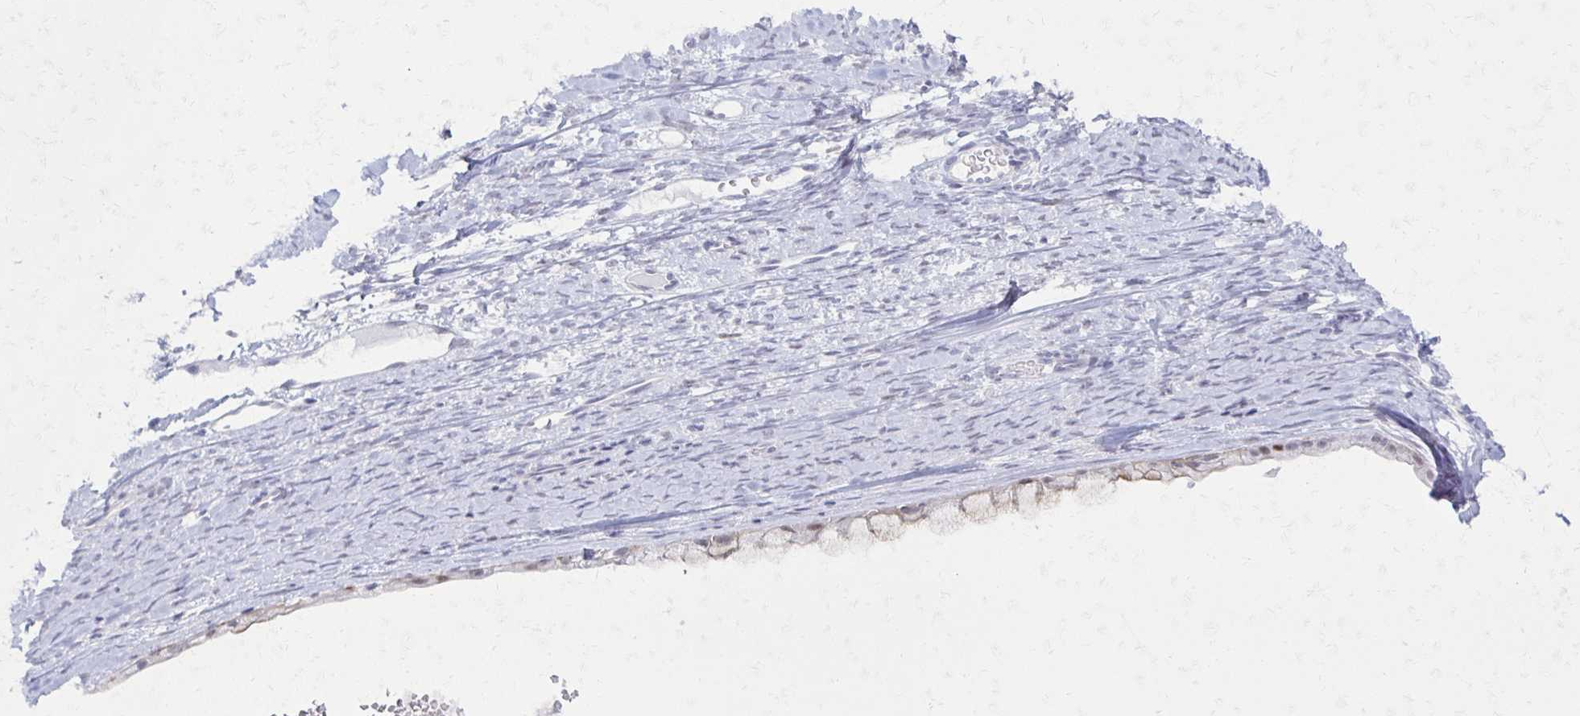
{"staining": {"intensity": "moderate", "quantity": "<25%", "location": "cytoplasmic/membranous,nuclear"}, "tissue": "ovarian cancer", "cell_type": "Tumor cells", "image_type": "cancer", "snomed": [{"axis": "morphology", "description": "Cystadenocarcinoma, mucinous, NOS"}, {"axis": "topography", "description": "Ovary"}], "caption": "The immunohistochemical stain shows moderate cytoplasmic/membranous and nuclear positivity in tumor cells of mucinous cystadenocarcinoma (ovarian) tissue. The staining was performed using DAB, with brown indicating positive protein expression. Nuclei are stained blue with hematoxylin.", "gene": "MORC4", "patient": {"sex": "female", "age": 61}}